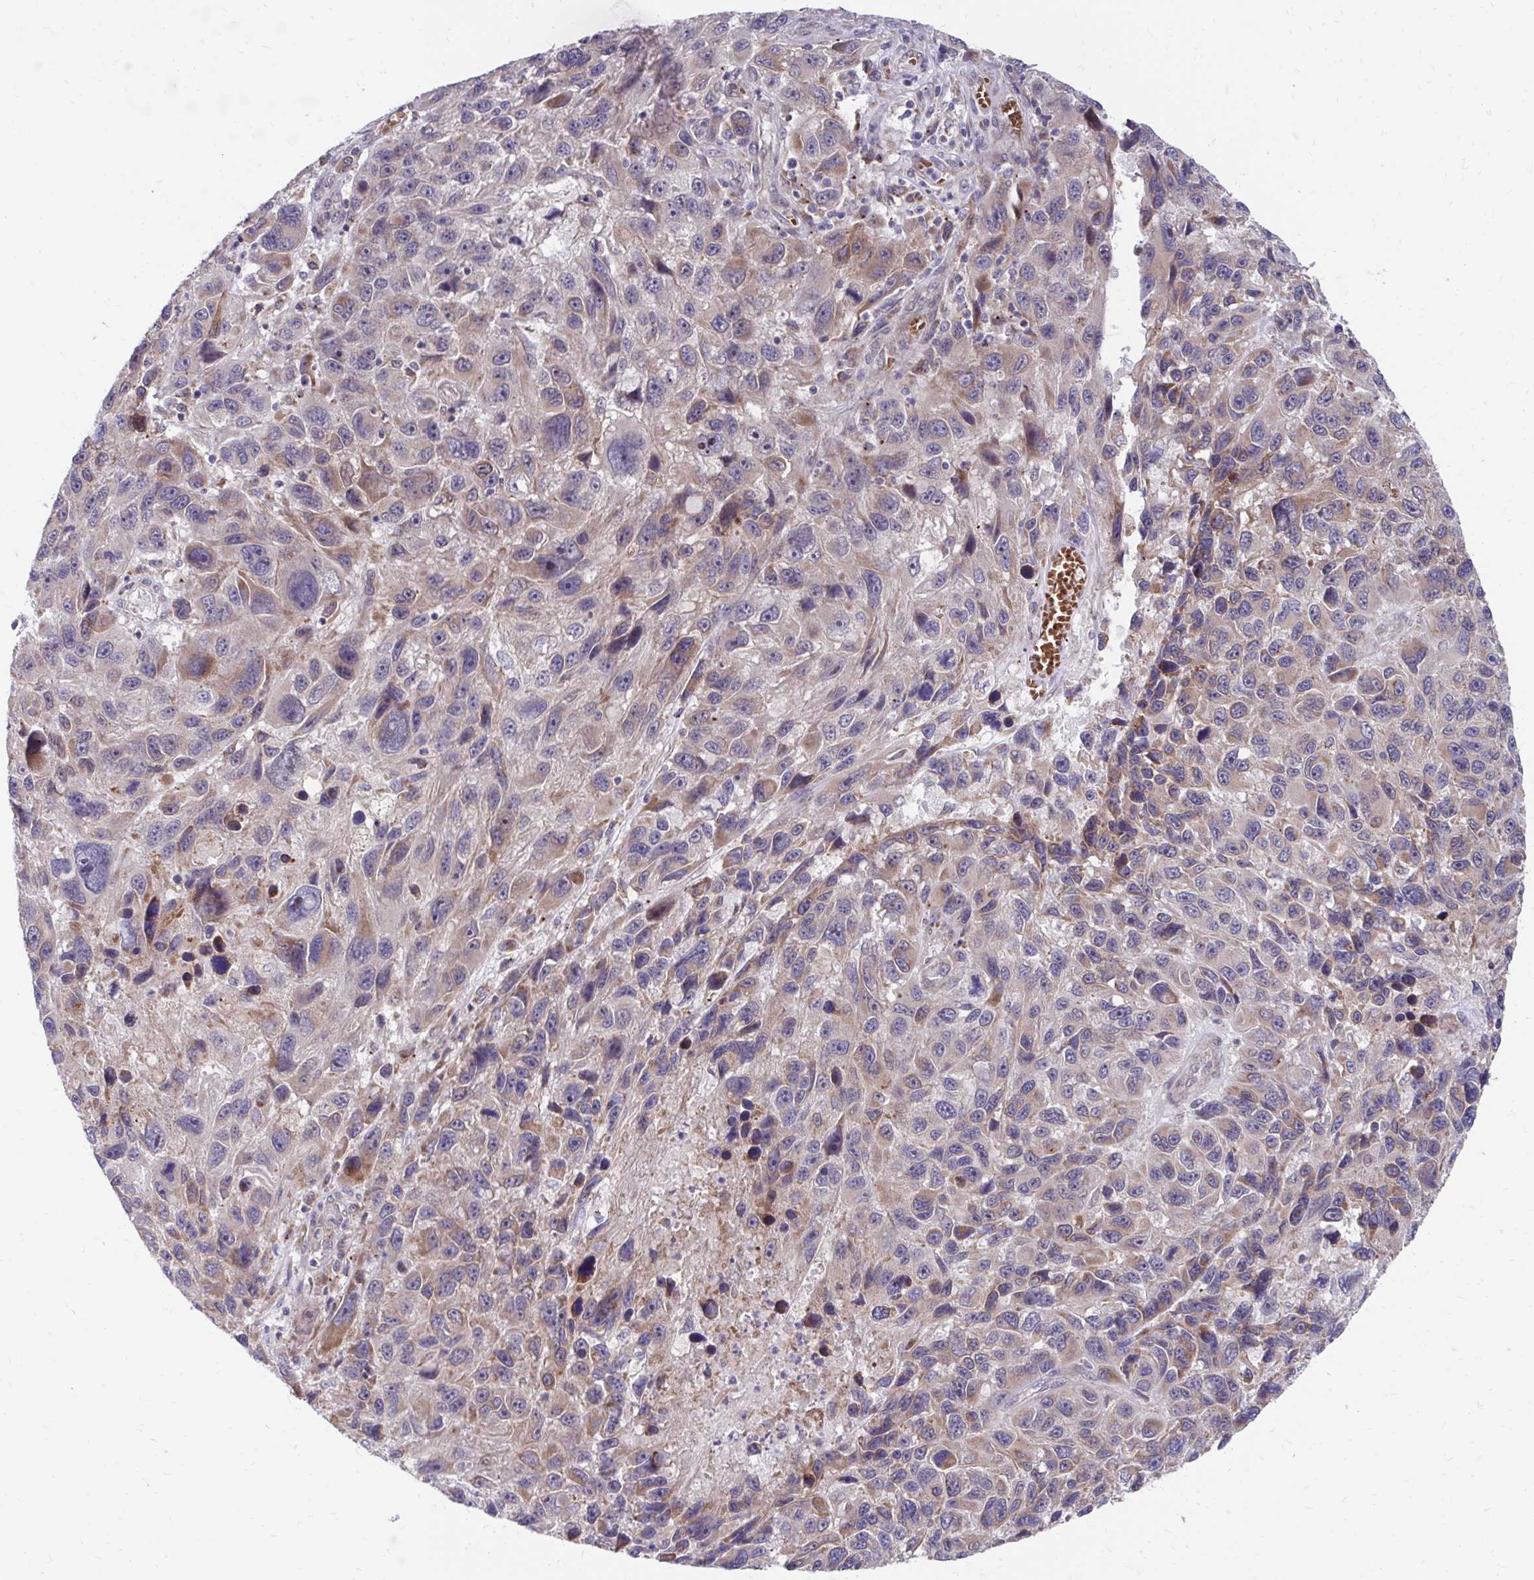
{"staining": {"intensity": "weak", "quantity": "25%-75%", "location": "cytoplasmic/membranous"}, "tissue": "melanoma", "cell_type": "Tumor cells", "image_type": "cancer", "snomed": [{"axis": "morphology", "description": "Malignant melanoma, NOS"}, {"axis": "topography", "description": "Skin"}], "caption": "This is an image of immunohistochemistry (IHC) staining of malignant melanoma, which shows weak expression in the cytoplasmic/membranous of tumor cells.", "gene": "ITPR2", "patient": {"sex": "male", "age": 53}}